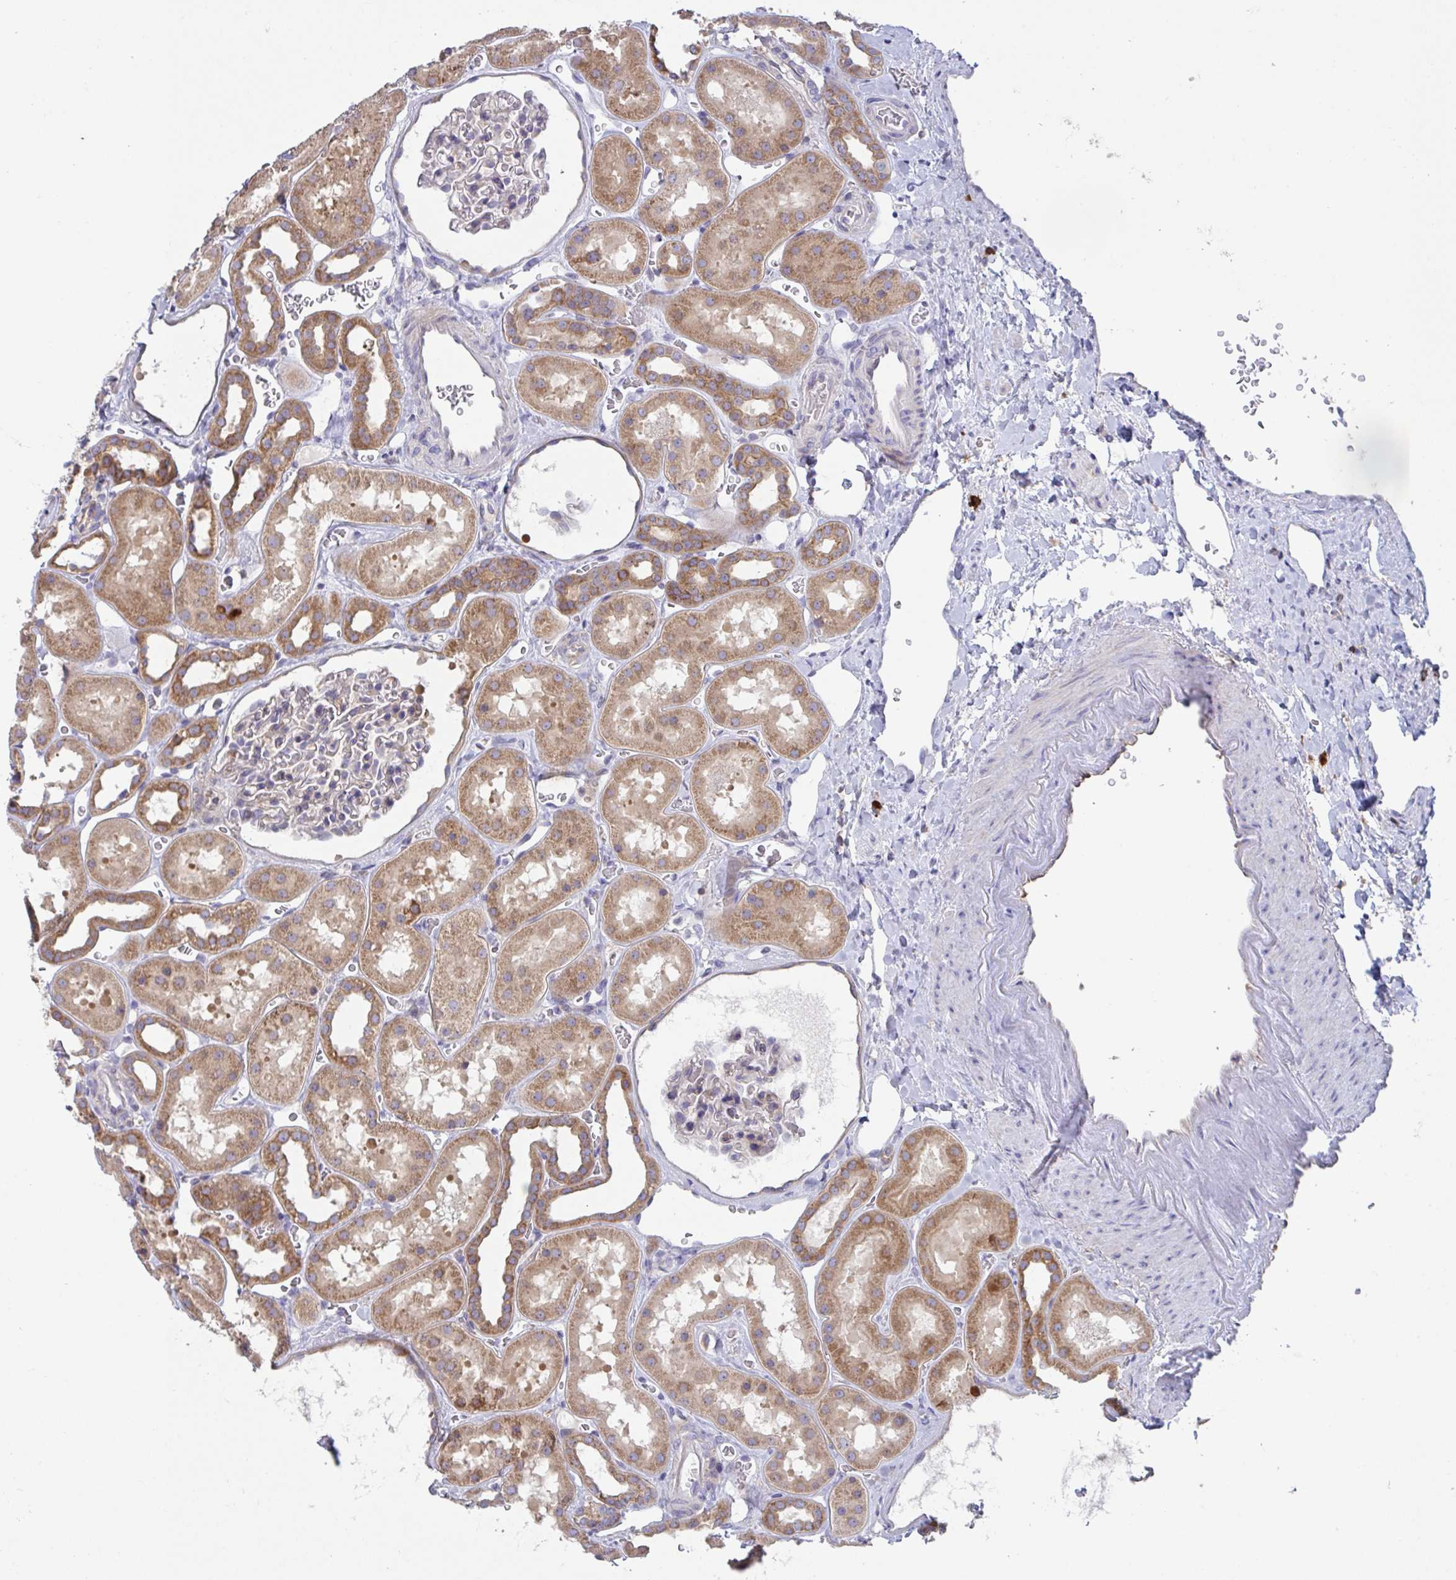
{"staining": {"intensity": "weak", "quantity": "25%-75%", "location": "cytoplasmic/membranous"}, "tissue": "kidney", "cell_type": "Cells in glomeruli", "image_type": "normal", "snomed": [{"axis": "morphology", "description": "Normal tissue, NOS"}, {"axis": "topography", "description": "Kidney"}], "caption": "This is an image of immunohistochemistry (IHC) staining of benign kidney, which shows weak staining in the cytoplasmic/membranous of cells in glomeruli.", "gene": "YARS2", "patient": {"sex": "female", "age": 41}}